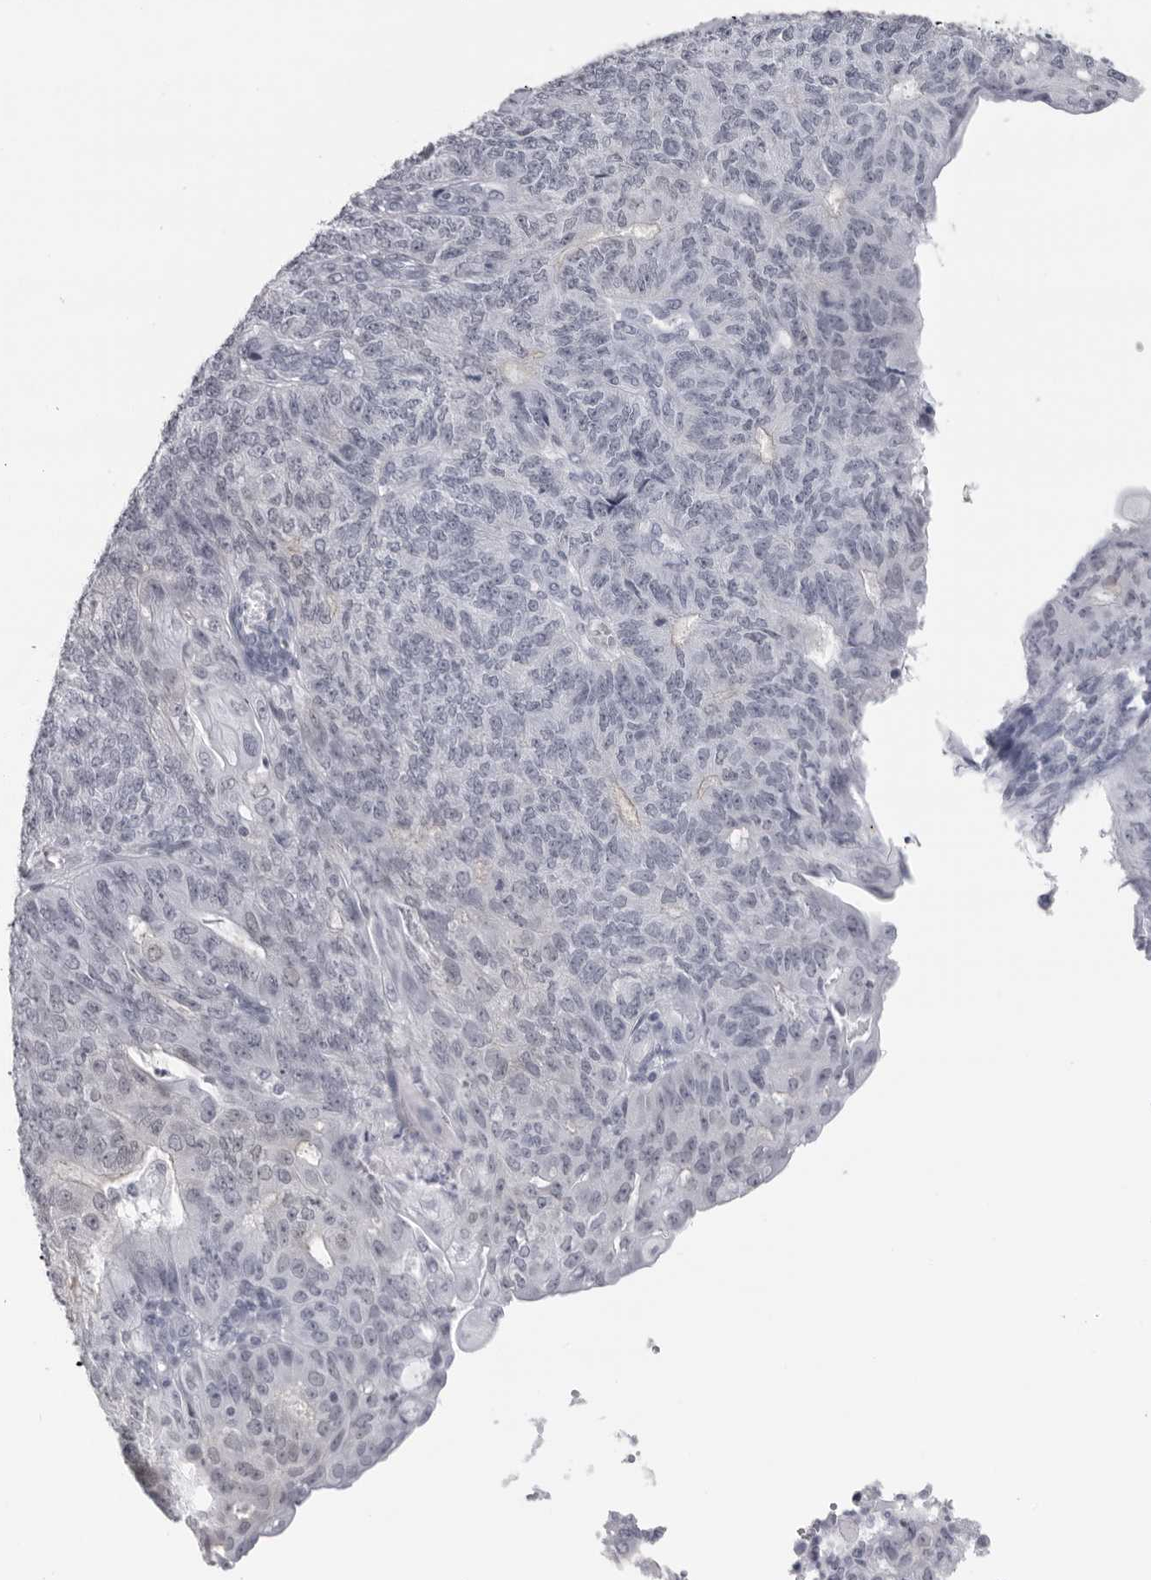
{"staining": {"intensity": "negative", "quantity": "none", "location": "none"}, "tissue": "endometrial cancer", "cell_type": "Tumor cells", "image_type": "cancer", "snomed": [{"axis": "morphology", "description": "Adenocarcinoma, NOS"}, {"axis": "topography", "description": "Endometrium"}], "caption": "High magnification brightfield microscopy of endometrial cancer (adenocarcinoma) stained with DAB (brown) and counterstained with hematoxylin (blue): tumor cells show no significant expression.", "gene": "ESPN", "patient": {"sex": "female", "age": 32}}